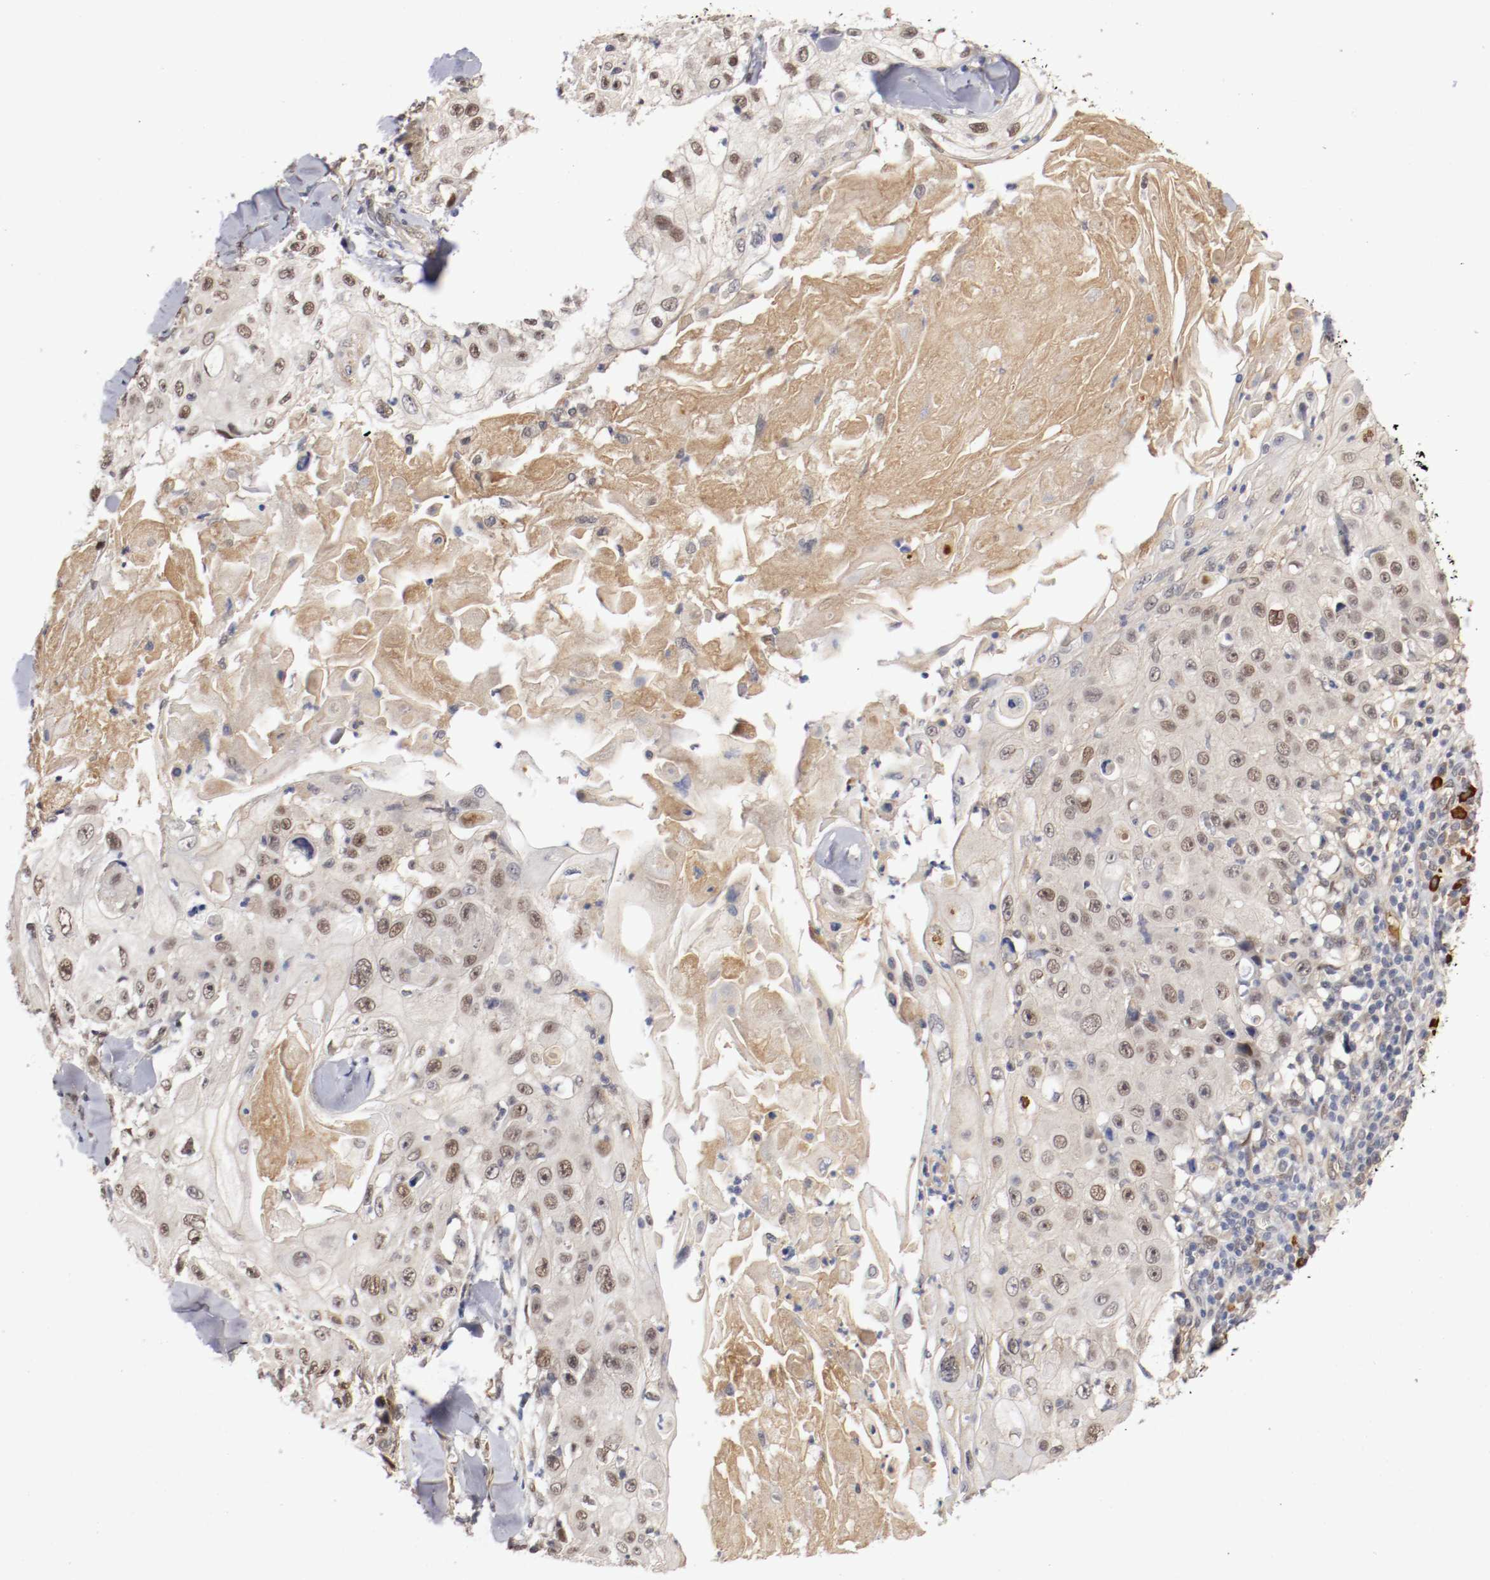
{"staining": {"intensity": "weak", "quantity": "25%-75%", "location": "nuclear"}, "tissue": "skin cancer", "cell_type": "Tumor cells", "image_type": "cancer", "snomed": [{"axis": "morphology", "description": "Squamous cell carcinoma, NOS"}, {"axis": "topography", "description": "Skin"}], "caption": "Immunohistochemistry of skin squamous cell carcinoma exhibits low levels of weak nuclear staining in about 25%-75% of tumor cells.", "gene": "DNMT3B", "patient": {"sex": "male", "age": 86}}